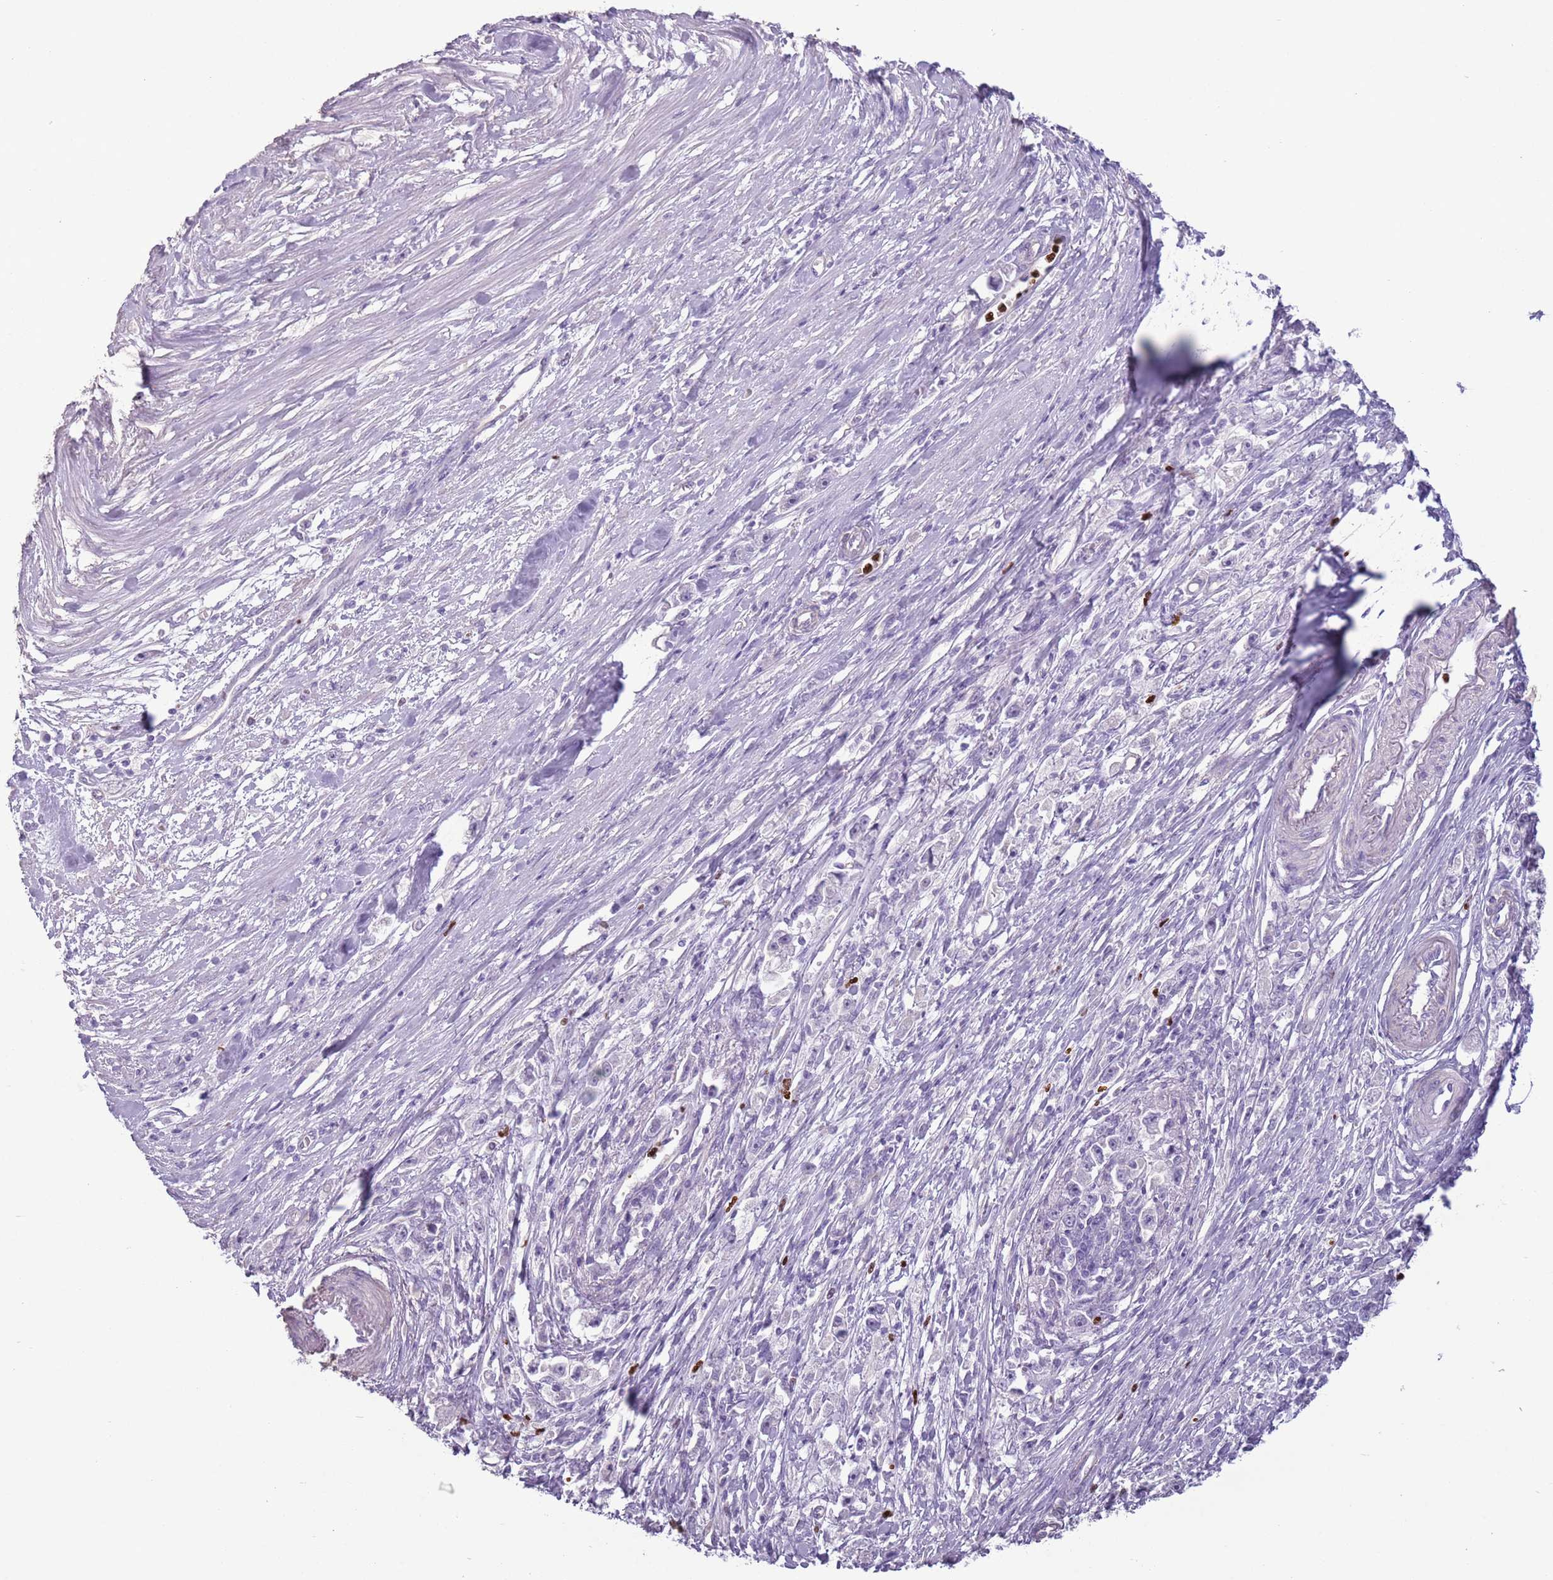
{"staining": {"intensity": "negative", "quantity": "none", "location": "none"}, "tissue": "stomach cancer", "cell_type": "Tumor cells", "image_type": "cancer", "snomed": [{"axis": "morphology", "description": "Adenocarcinoma, NOS"}, {"axis": "topography", "description": "Stomach"}], "caption": "Adenocarcinoma (stomach) stained for a protein using immunohistochemistry (IHC) displays no positivity tumor cells.", "gene": "CELF6", "patient": {"sex": "female", "age": 59}}